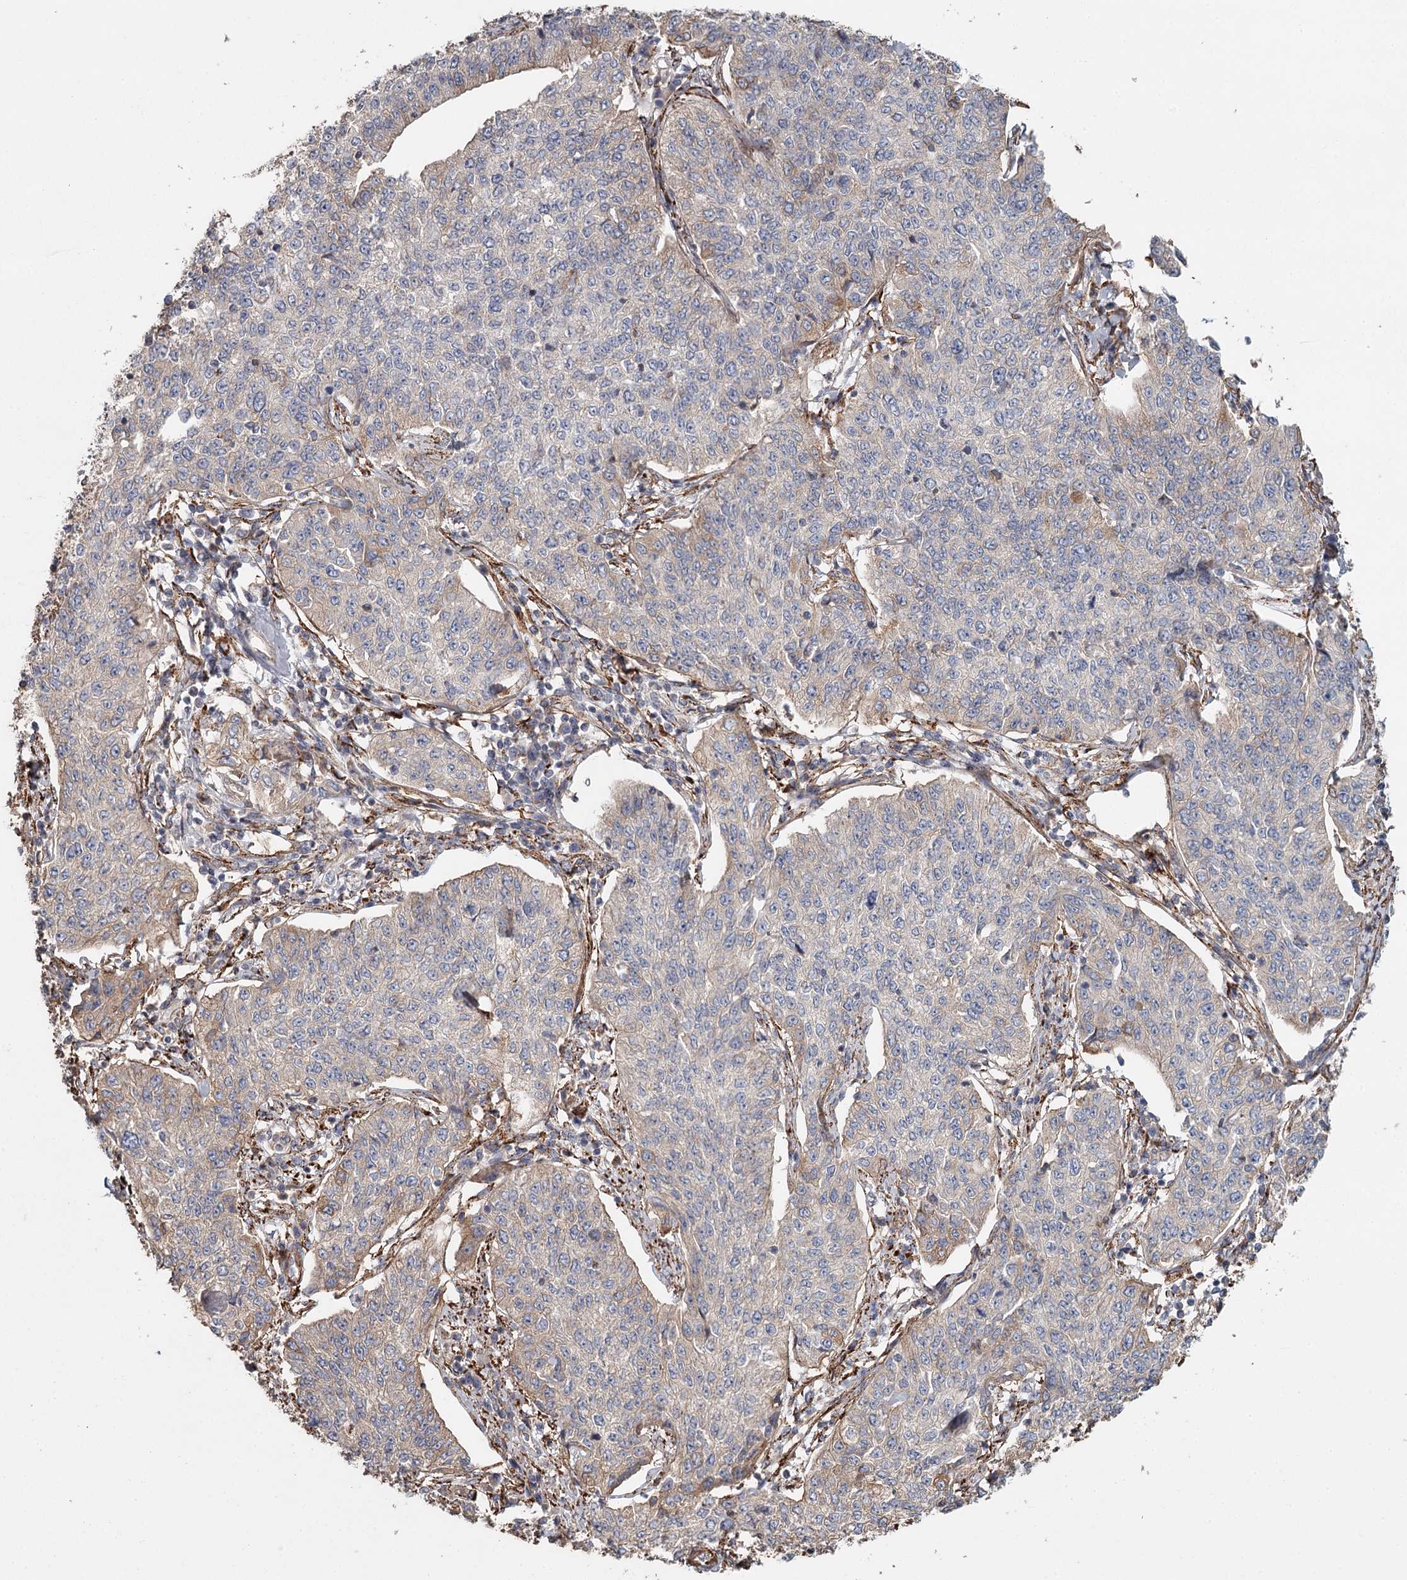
{"staining": {"intensity": "negative", "quantity": "none", "location": "none"}, "tissue": "cervical cancer", "cell_type": "Tumor cells", "image_type": "cancer", "snomed": [{"axis": "morphology", "description": "Squamous cell carcinoma, NOS"}, {"axis": "topography", "description": "Cervix"}], "caption": "Tumor cells are negative for protein expression in human cervical cancer.", "gene": "DHRS9", "patient": {"sex": "female", "age": 35}}